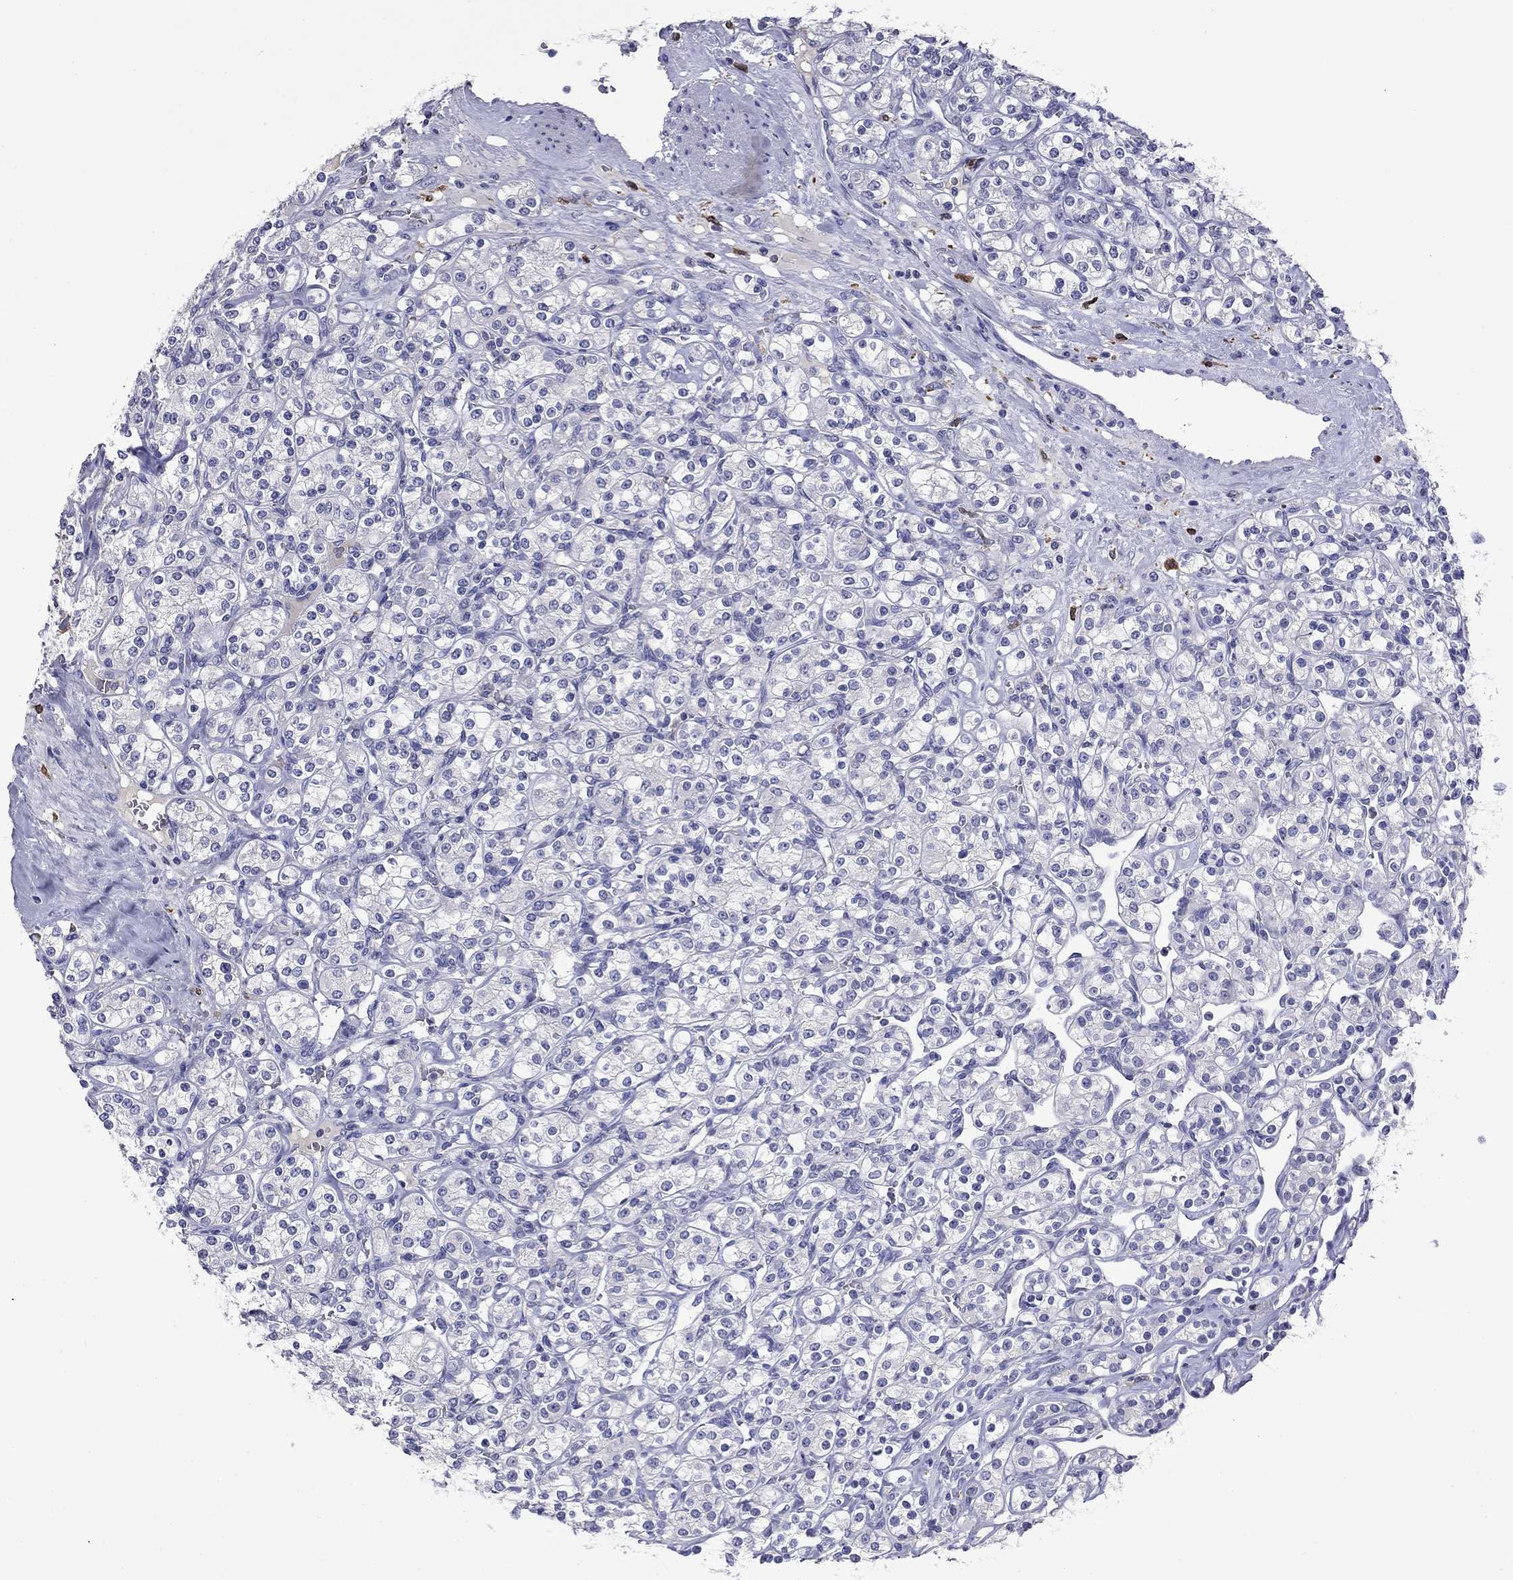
{"staining": {"intensity": "negative", "quantity": "none", "location": "none"}, "tissue": "renal cancer", "cell_type": "Tumor cells", "image_type": "cancer", "snomed": [{"axis": "morphology", "description": "Adenocarcinoma, NOS"}, {"axis": "topography", "description": "Kidney"}], "caption": "The immunohistochemistry image has no significant expression in tumor cells of renal cancer tissue.", "gene": "CFAP119", "patient": {"sex": "male", "age": 77}}